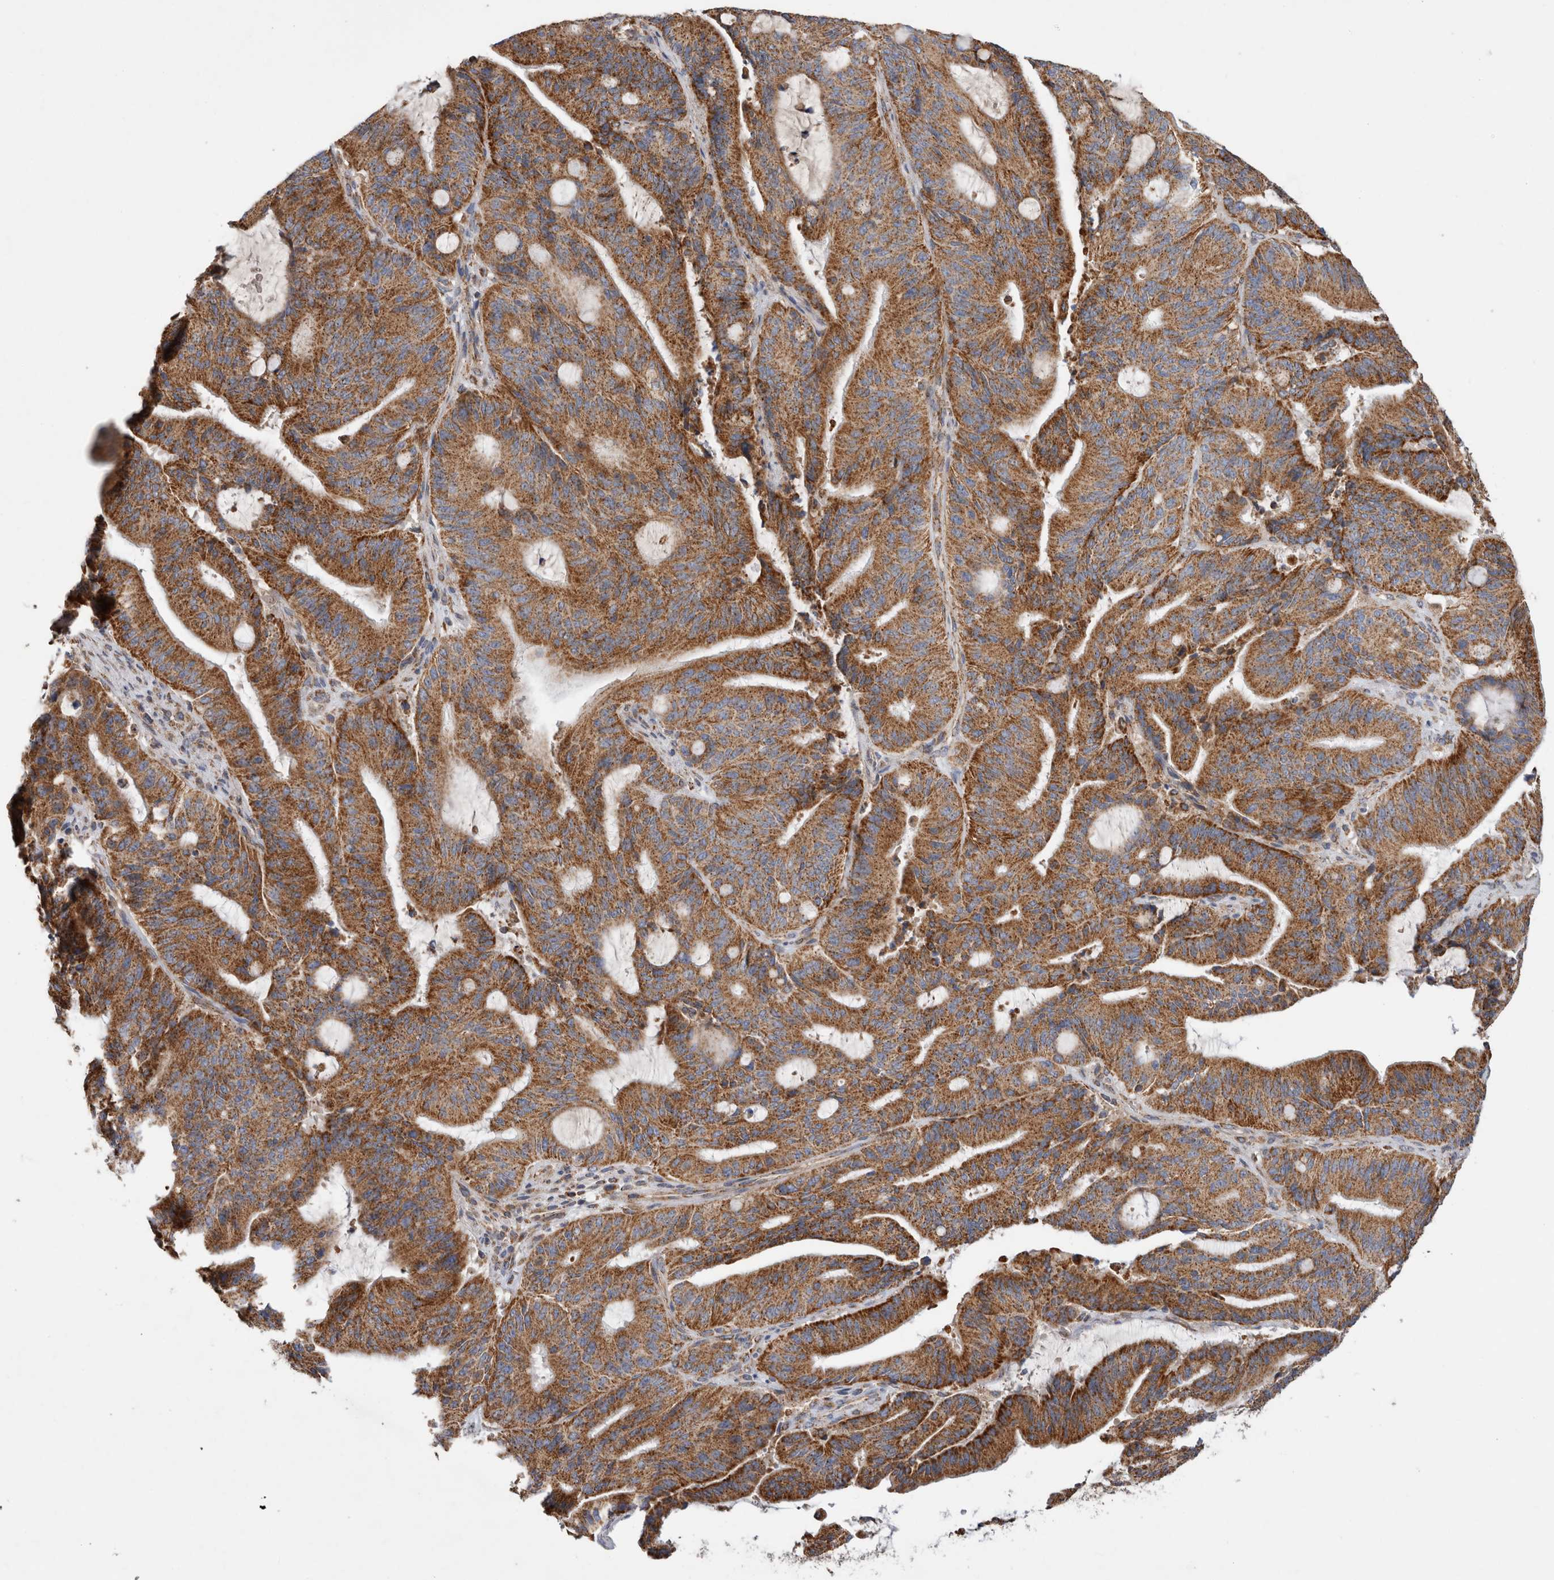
{"staining": {"intensity": "strong", "quantity": ">75%", "location": "cytoplasmic/membranous"}, "tissue": "liver cancer", "cell_type": "Tumor cells", "image_type": "cancer", "snomed": [{"axis": "morphology", "description": "Normal tissue, NOS"}, {"axis": "morphology", "description": "Cholangiocarcinoma"}, {"axis": "topography", "description": "Liver"}, {"axis": "topography", "description": "Peripheral nerve tissue"}], "caption": "Cholangiocarcinoma (liver) was stained to show a protein in brown. There is high levels of strong cytoplasmic/membranous positivity in about >75% of tumor cells.", "gene": "IARS2", "patient": {"sex": "female", "age": 73}}